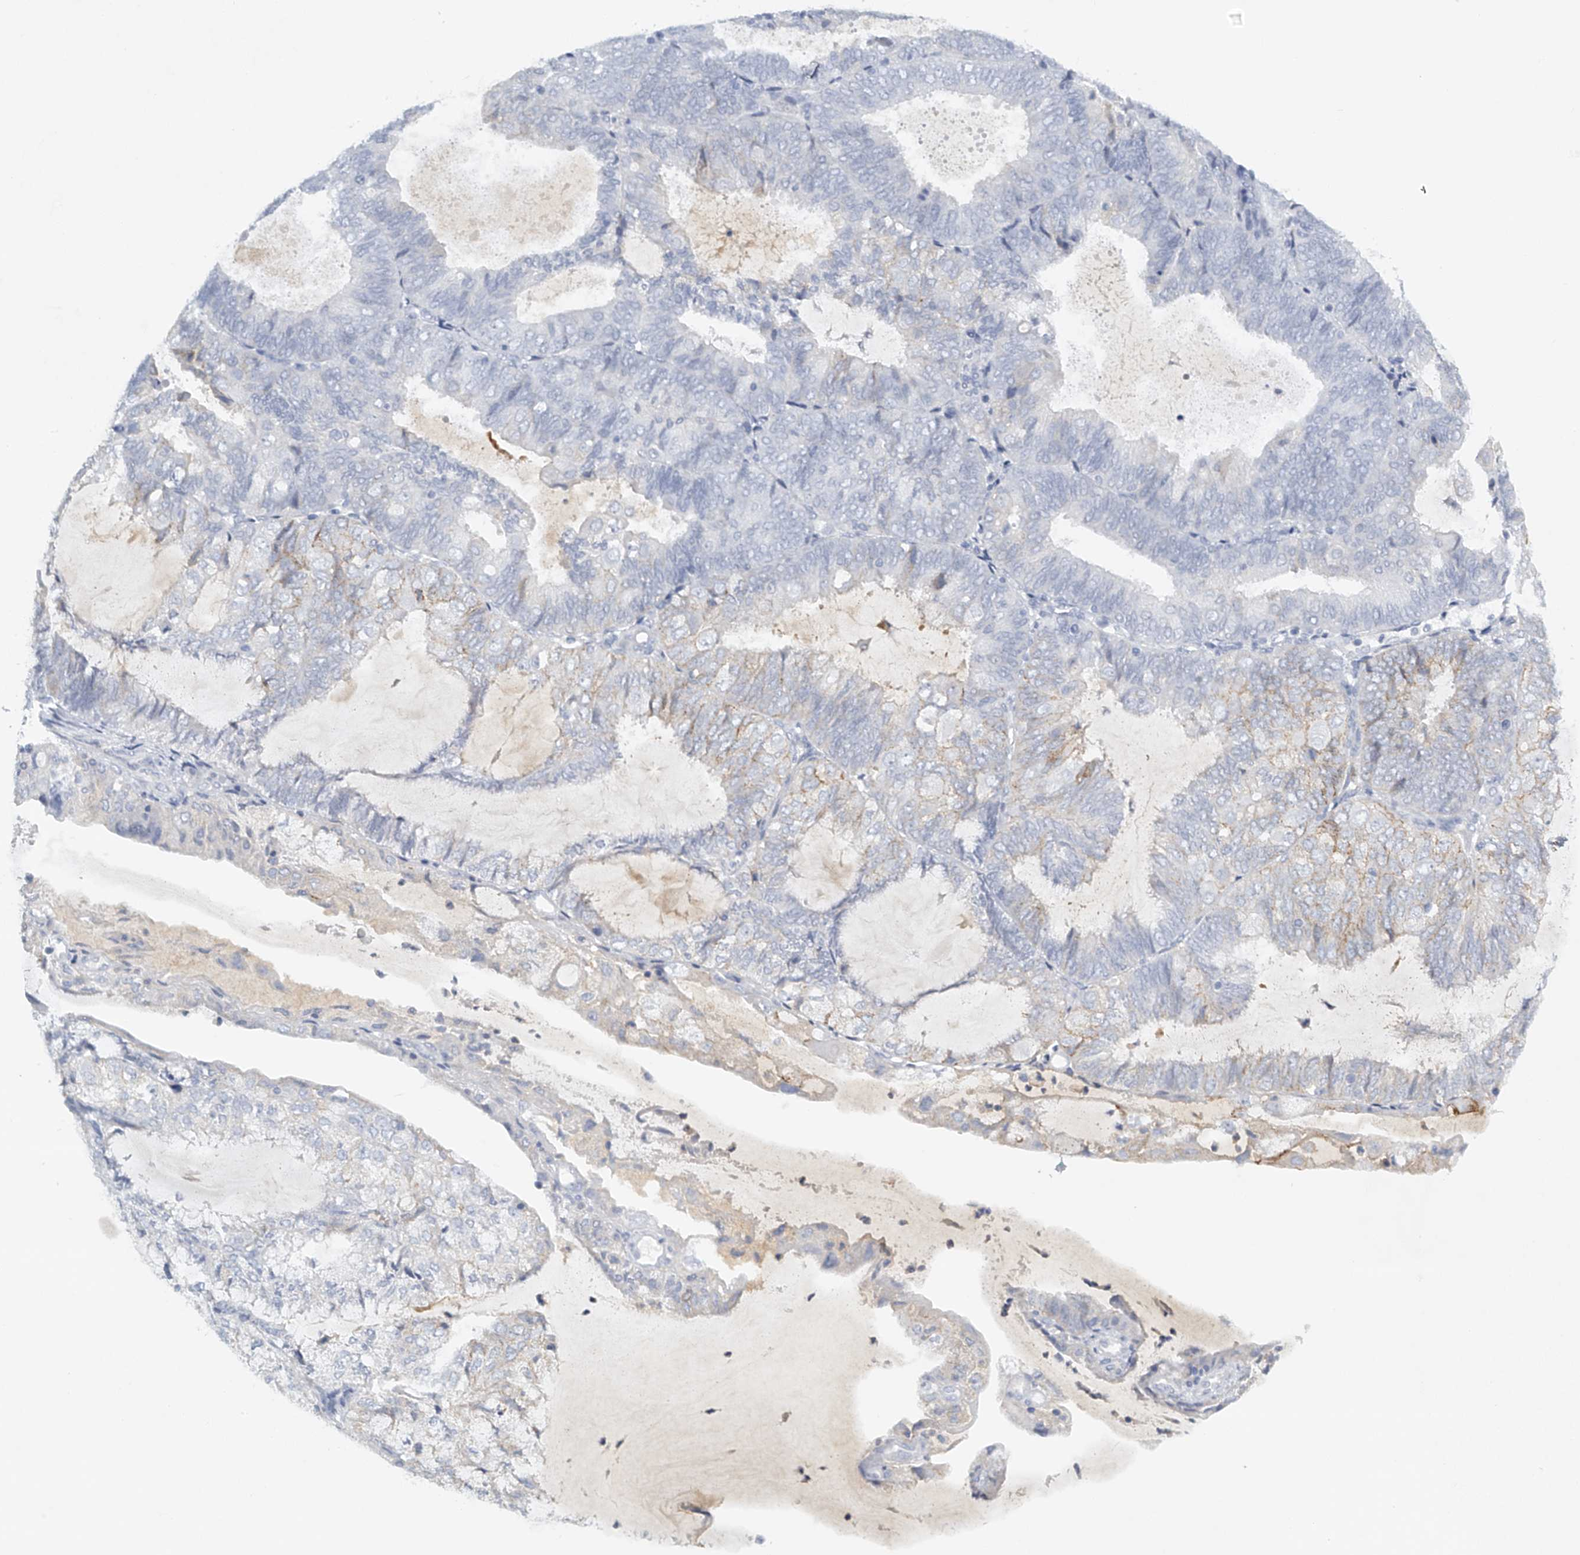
{"staining": {"intensity": "negative", "quantity": "none", "location": "none"}, "tissue": "endometrial cancer", "cell_type": "Tumor cells", "image_type": "cancer", "snomed": [{"axis": "morphology", "description": "Adenocarcinoma, NOS"}, {"axis": "topography", "description": "Endometrium"}], "caption": "A photomicrograph of endometrial cancer (adenocarcinoma) stained for a protein displays no brown staining in tumor cells.", "gene": "FAT2", "patient": {"sex": "female", "age": 81}}